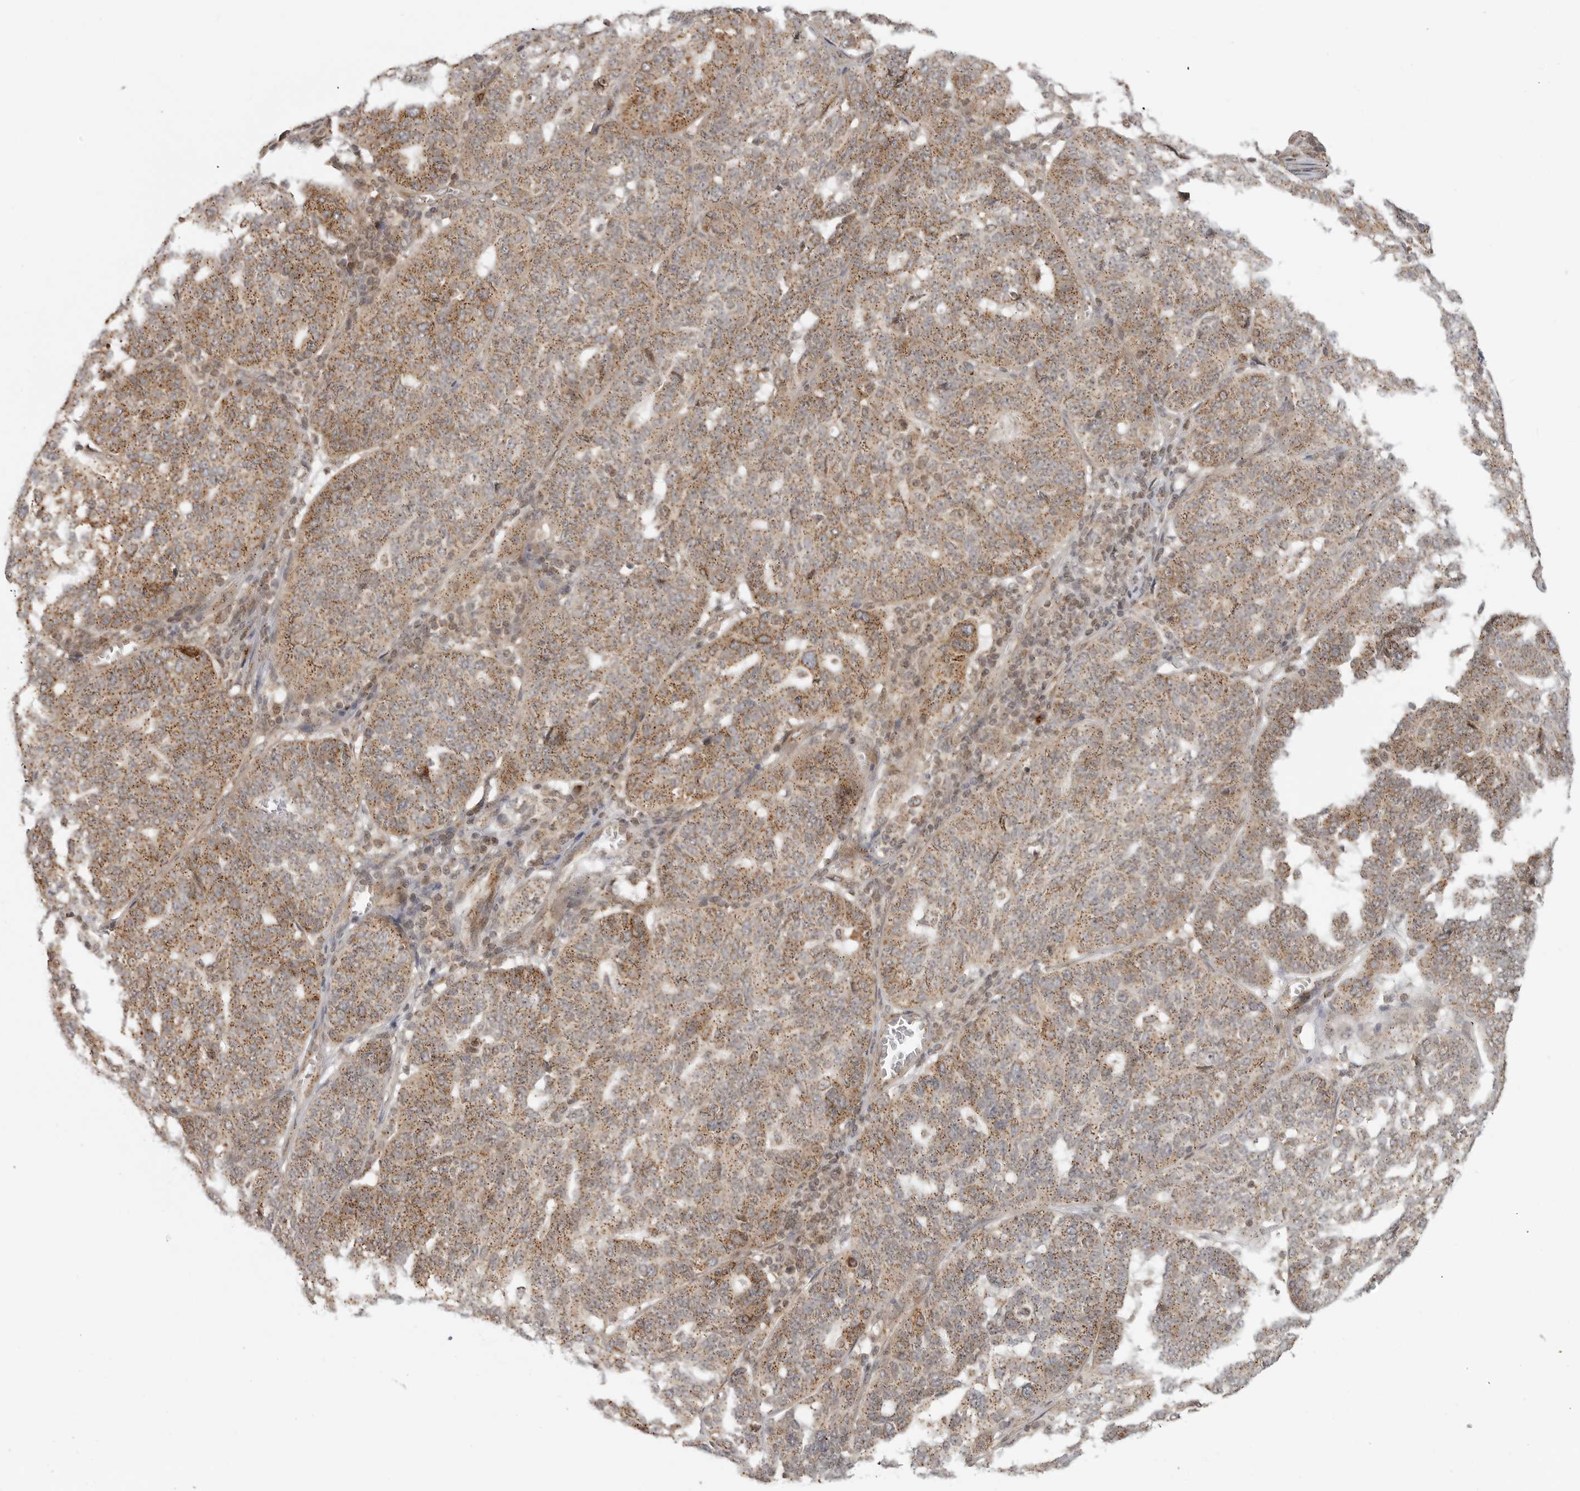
{"staining": {"intensity": "moderate", "quantity": ">75%", "location": "cytoplasmic/membranous"}, "tissue": "ovarian cancer", "cell_type": "Tumor cells", "image_type": "cancer", "snomed": [{"axis": "morphology", "description": "Cystadenocarcinoma, serous, NOS"}, {"axis": "topography", "description": "Ovary"}], "caption": "Ovarian serous cystadenocarcinoma stained with IHC exhibits moderate cytoplasmic/membranous positivity in about >75% of tumor cells.", "gene": "COPA", "patient": {"sex": "female", "age": 59}}